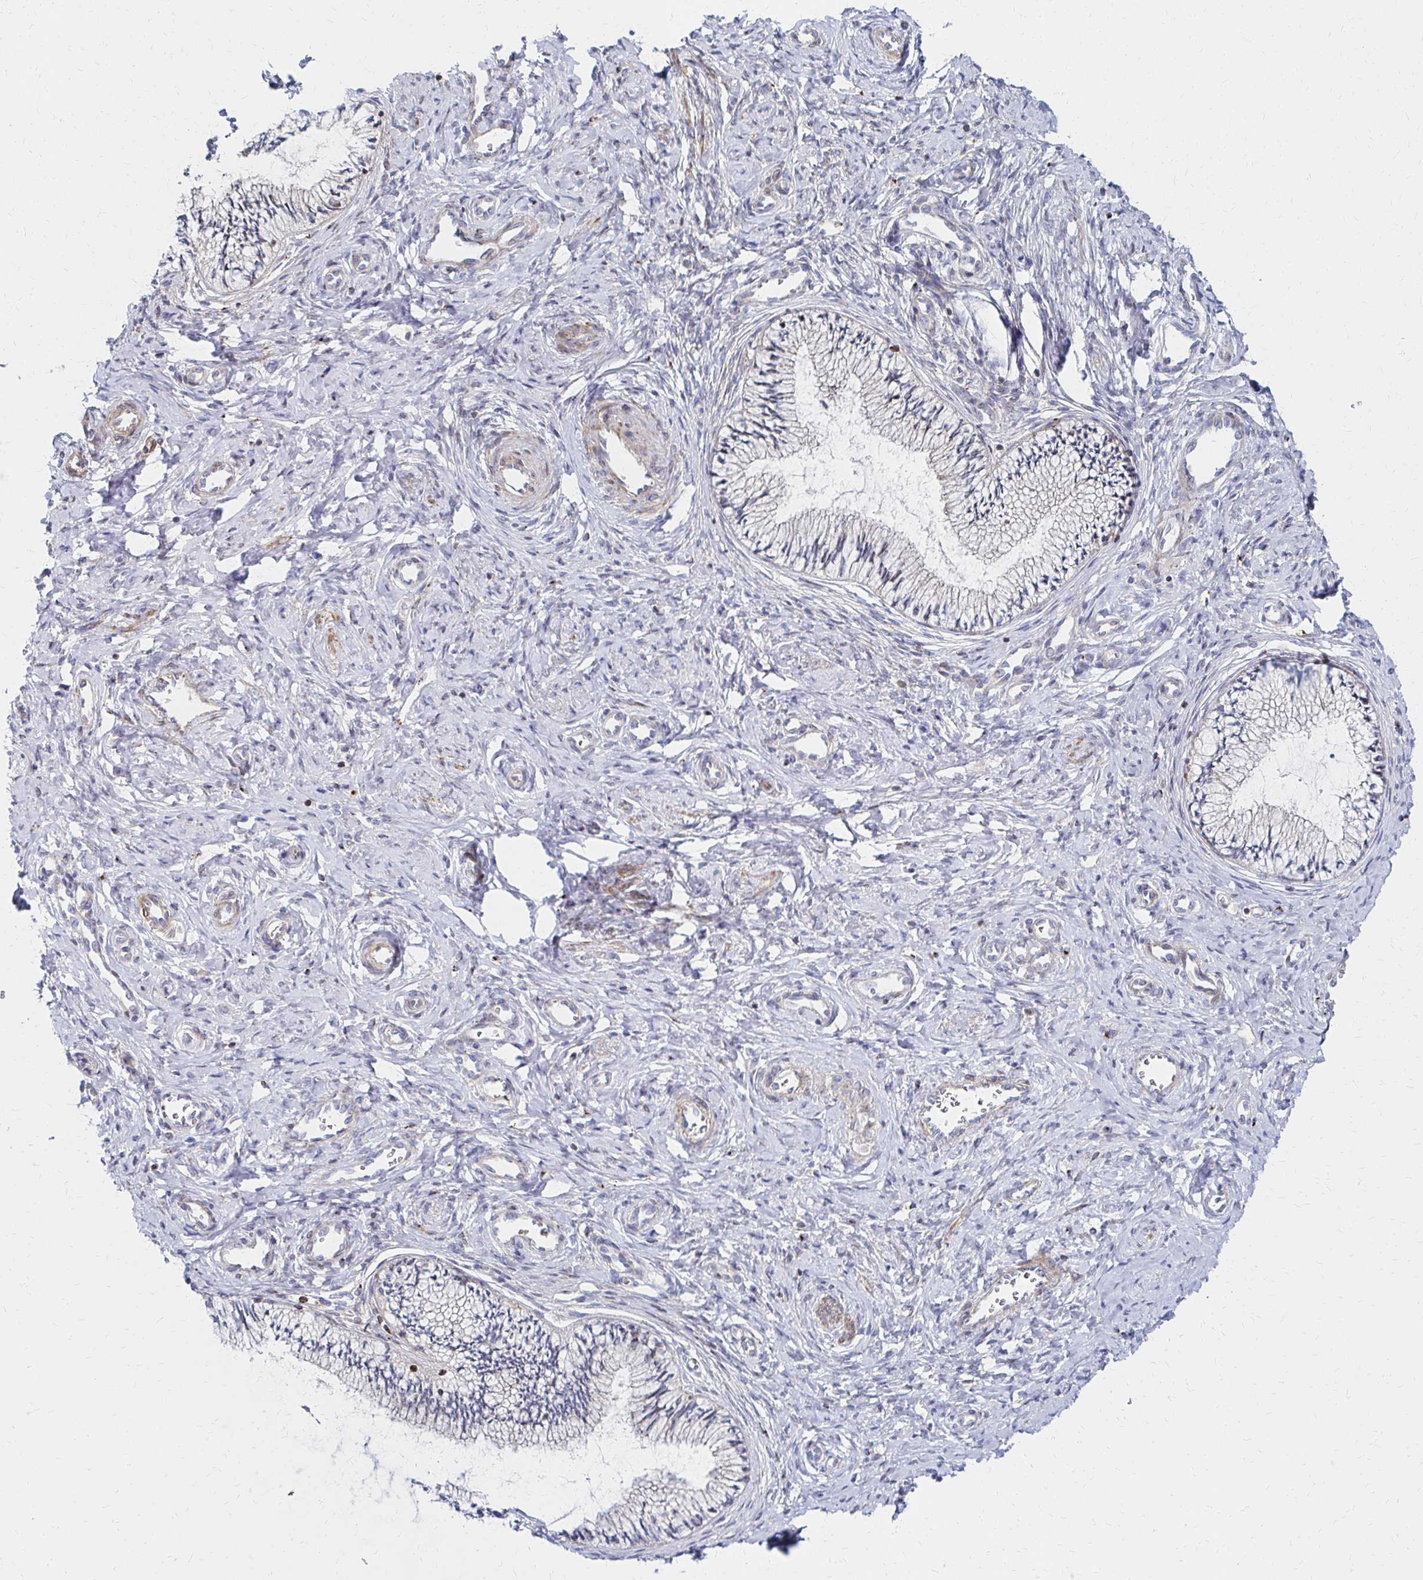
{"staining": {"intensity": "negative", "quantity": "none", "location": "none"}, "tissue": "cervix", "cell_type": "Glandular cells", "image_type": "normal", "snomed": [{"axis": "morphology", "description": "Normal tissue, NOS"}, {"axis": "topography", "description": "Cervix"}], "caption": "Glandular cells show no significant protein positivity in unremarkable cervix. The staining is performed using DAB (3,3'-diaminobenzidine) brown chromogen with nuclei counter-stained in using hematoxylin.", "gene": "MAN1A1", "patient": {"sex": "female", "age": 24}}